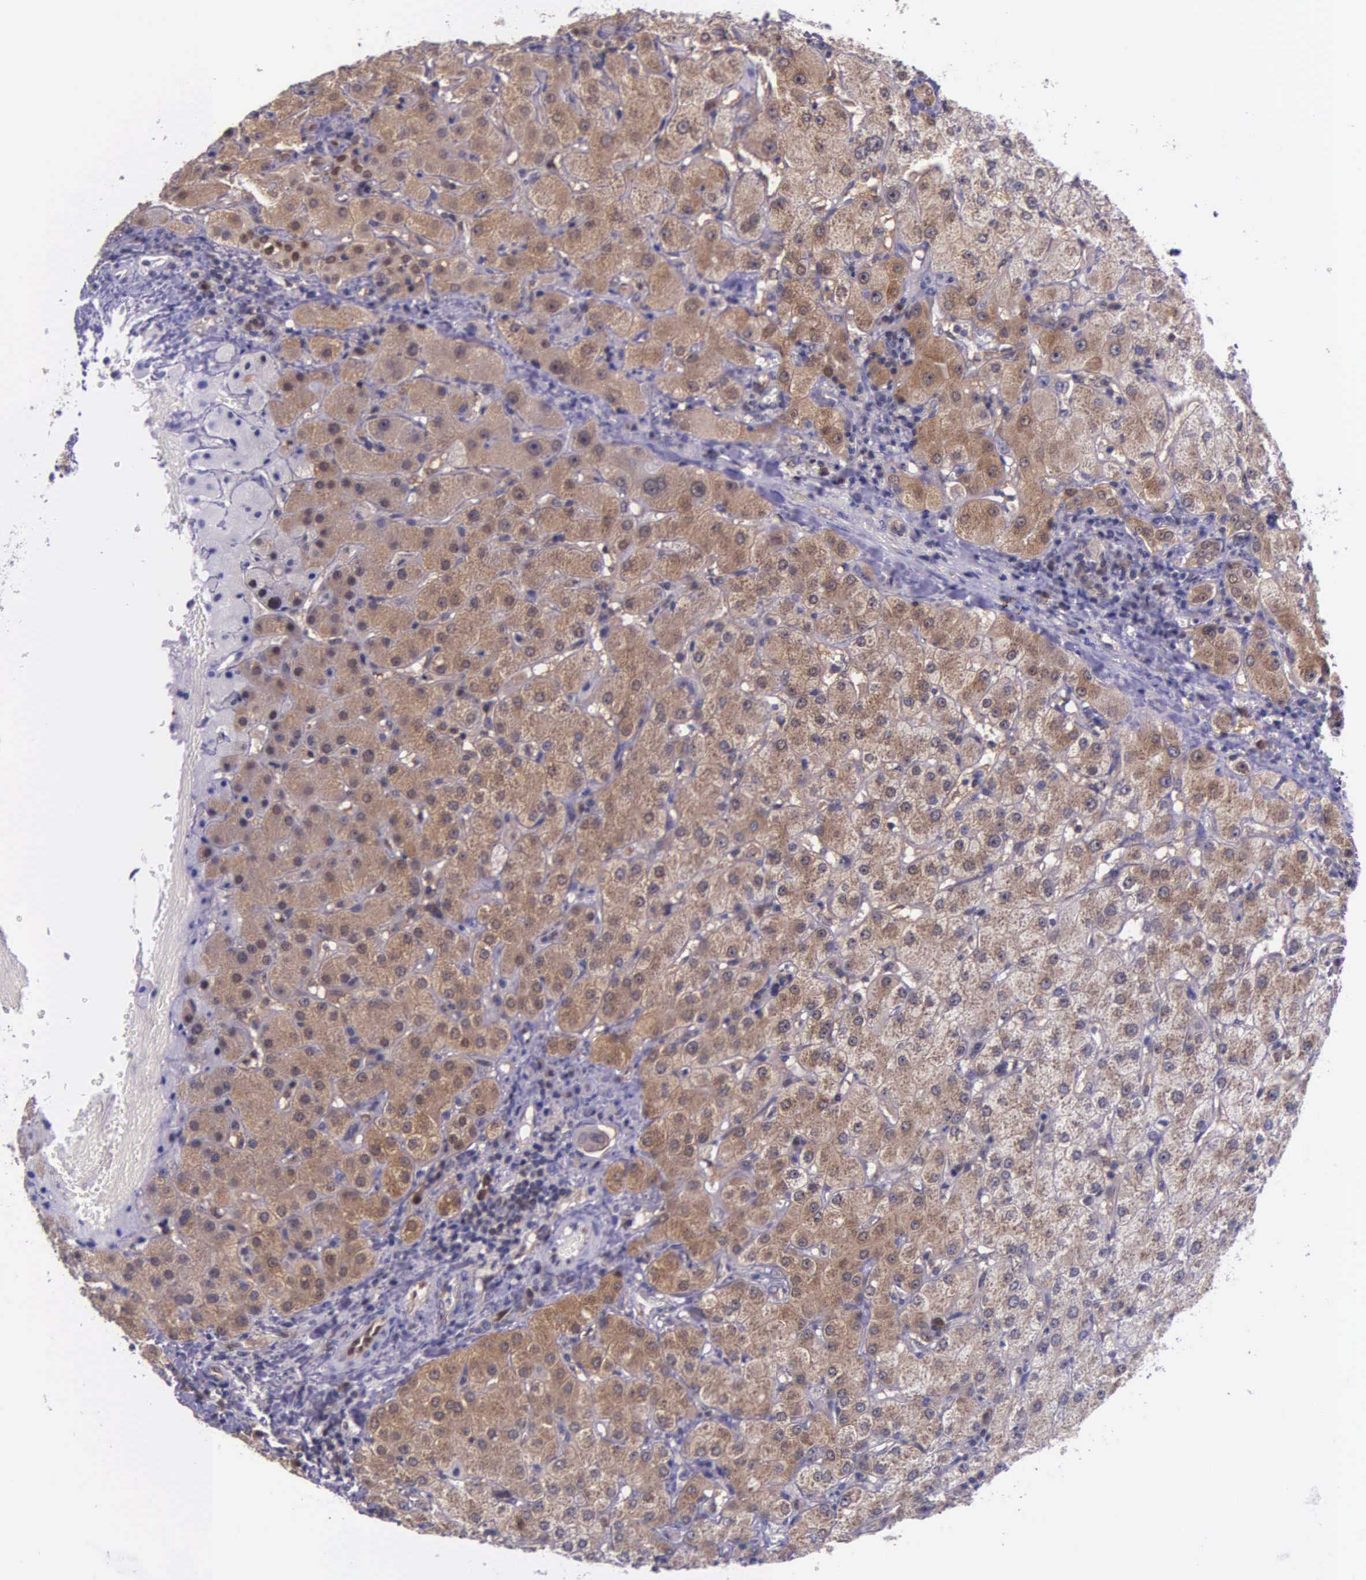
{"staining": {"intensity": "weak", "quantity": ">75%", "location": "cytoplasmic/membranous"}, "tissue": "liver", "cell_type": "Cholangiocytes", "image_type": "normal", "snomed": [{"axis": "morphology", "description": "Normal tissue, NOS"}, {"axis": "topography", "description": "Liver"}], "caption": "Protein expression analysis of benign liver demonstrates weak cytoplasmic/membranous staining in approximately >75% of cholangiocytes.", "gene": "GMPR2", "patient": {"sex": "female", "age": 79}}